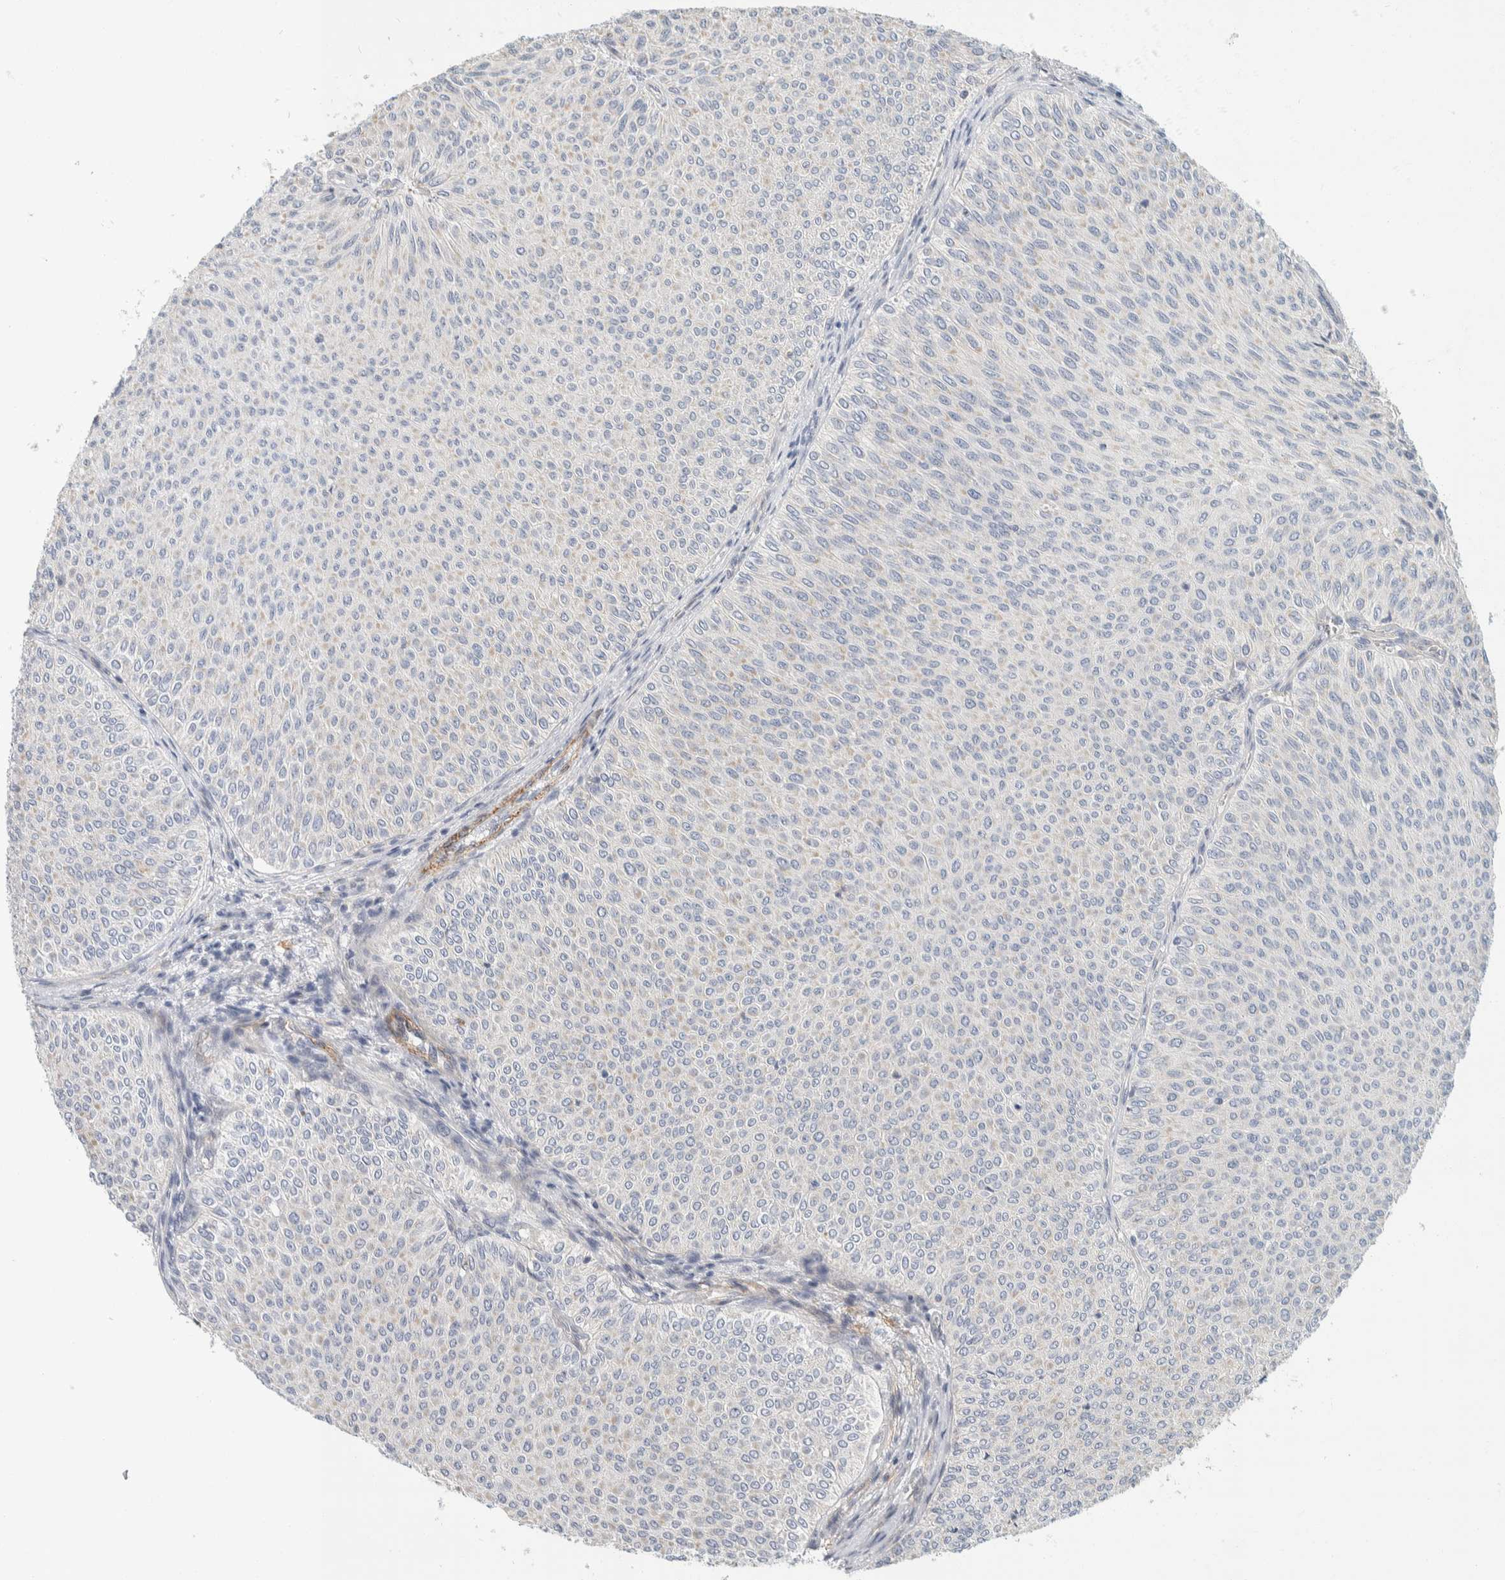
{"staining": {"intensity": "negative", "quantity": "none", "location": "none"}, "tissue": "urothelial cancer", "cell_type": "Tumor cells", "image_type": "cancer", "snomed": [{"axis": "morphology", "description": "Urothelial carcinoma, Low grade"}, {"axis": "topography", "description": "Urinary bladder"}], "caption": "DAB immunohistochemical staining of human low-grade urothelial carcinoma shows no significant expression in tumor cells. The staining was performed using DAB (3,3'-diaminobenzidine) to visualize the protein expression in brown, while the nuclei were stained in blue with hematoxylin (Magnification: 20x).", "gene": "CDR2", "patient": {"sex": "male", "age": 78}}